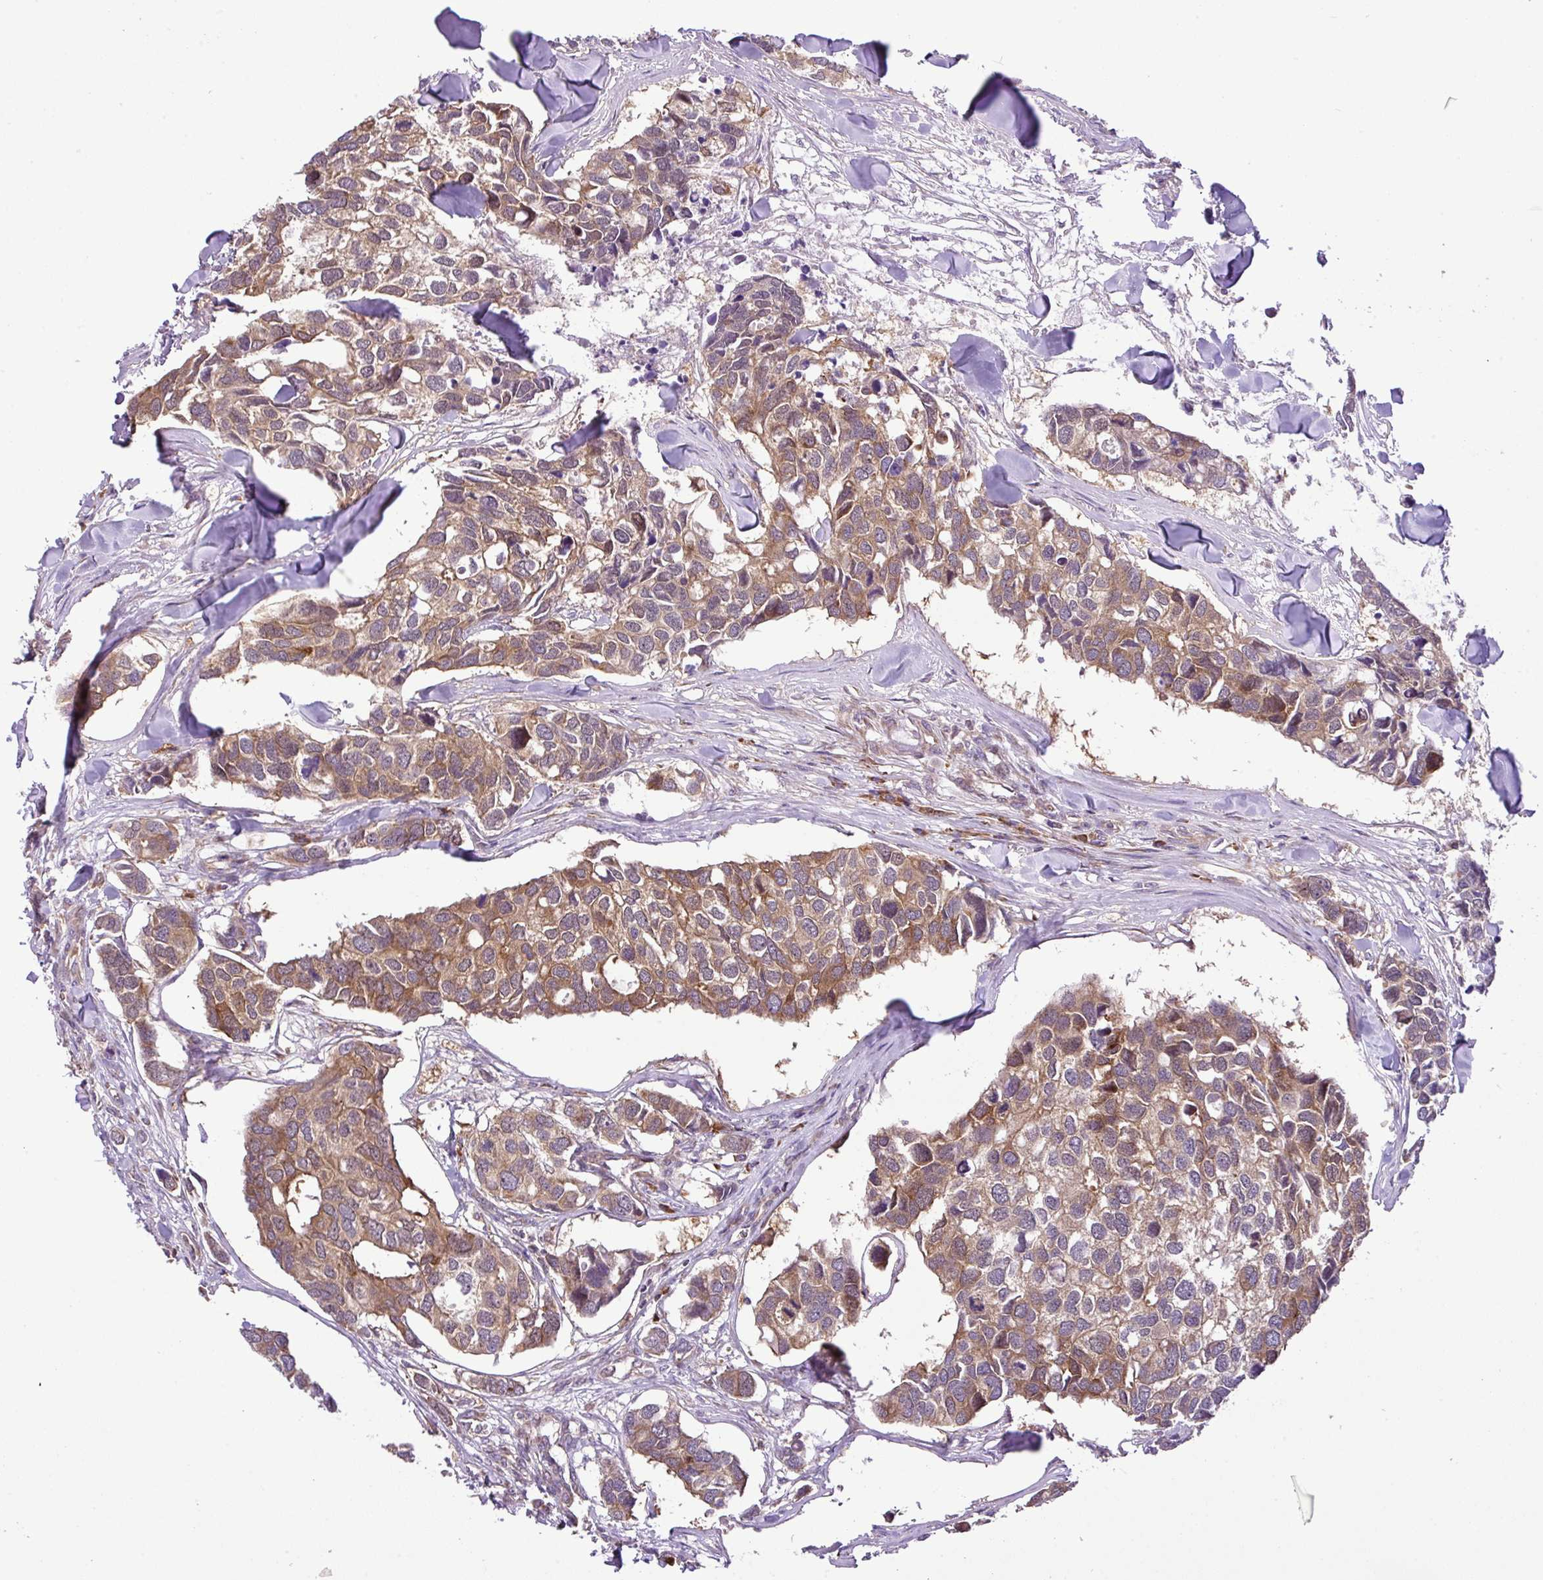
{"staining": {"intensity": "moderate", "quantity": ">75%", "location": "cytoplasmic/membranous"}, "tissue": "breast cancer", "cell_type": "Tumor cells", "image_type": "cancer", "snomed": [{"axis": "morphology", "description": "Duct carcinoma"}, {"axis": "topography", "description": "Breast"}], "caption": "Tumor cells reveal medium levels of moderate cytoplasmic/membranous positivity in about >75% of cells in human intraductal carcinoma (breast).", "gene": "DLGAP4", "patient": {"sex": "female", "age": 83}}